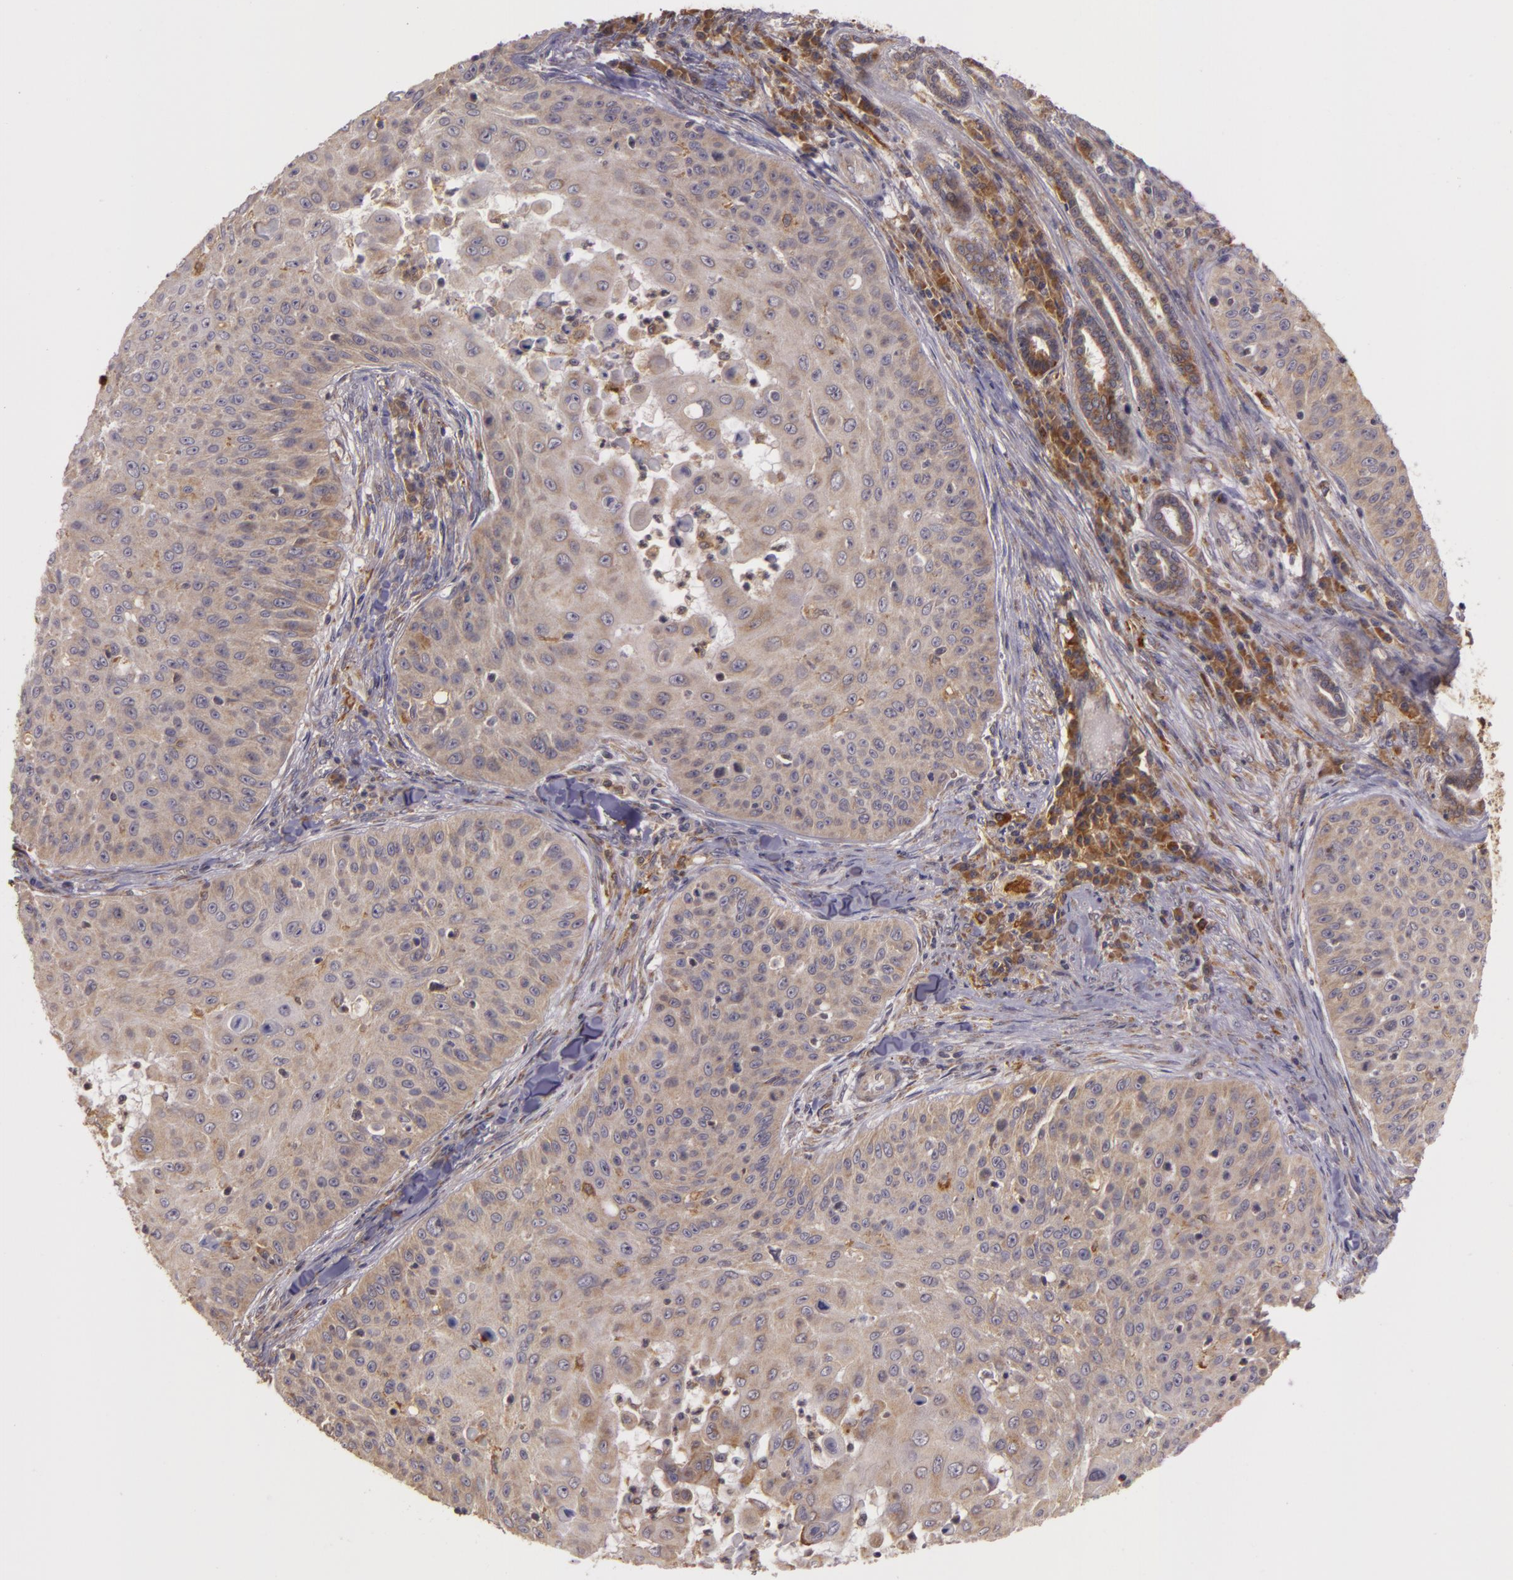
{"staining": {"intensity": "weak", "quantity": ">75%", "location": "cytoplasmic/membranous"}, "tissue": "skin cancer", "cell_type": "Tumor cells", "image_type": "cancer", "snomed": [{"axis": "morphology", "description": "Squamous cell carcinoma, NOS"}, {"axis": "topography", "description": "Skin"}], "caption": "Immunohistochemistry (IHC) histopathology image of neoplastic tissue: skin cancer (squamous cell carcinoma) stained using immunohistochemistry (IHC) exhibits low levels of weak protein expression localized specifically in the cytoplasmic/membranous of tumor cells, appearing as a cytoplasmic/membranous brown color.", "gene": "PPP1R3F", "patient": {"sex": "male", "age": 82}}